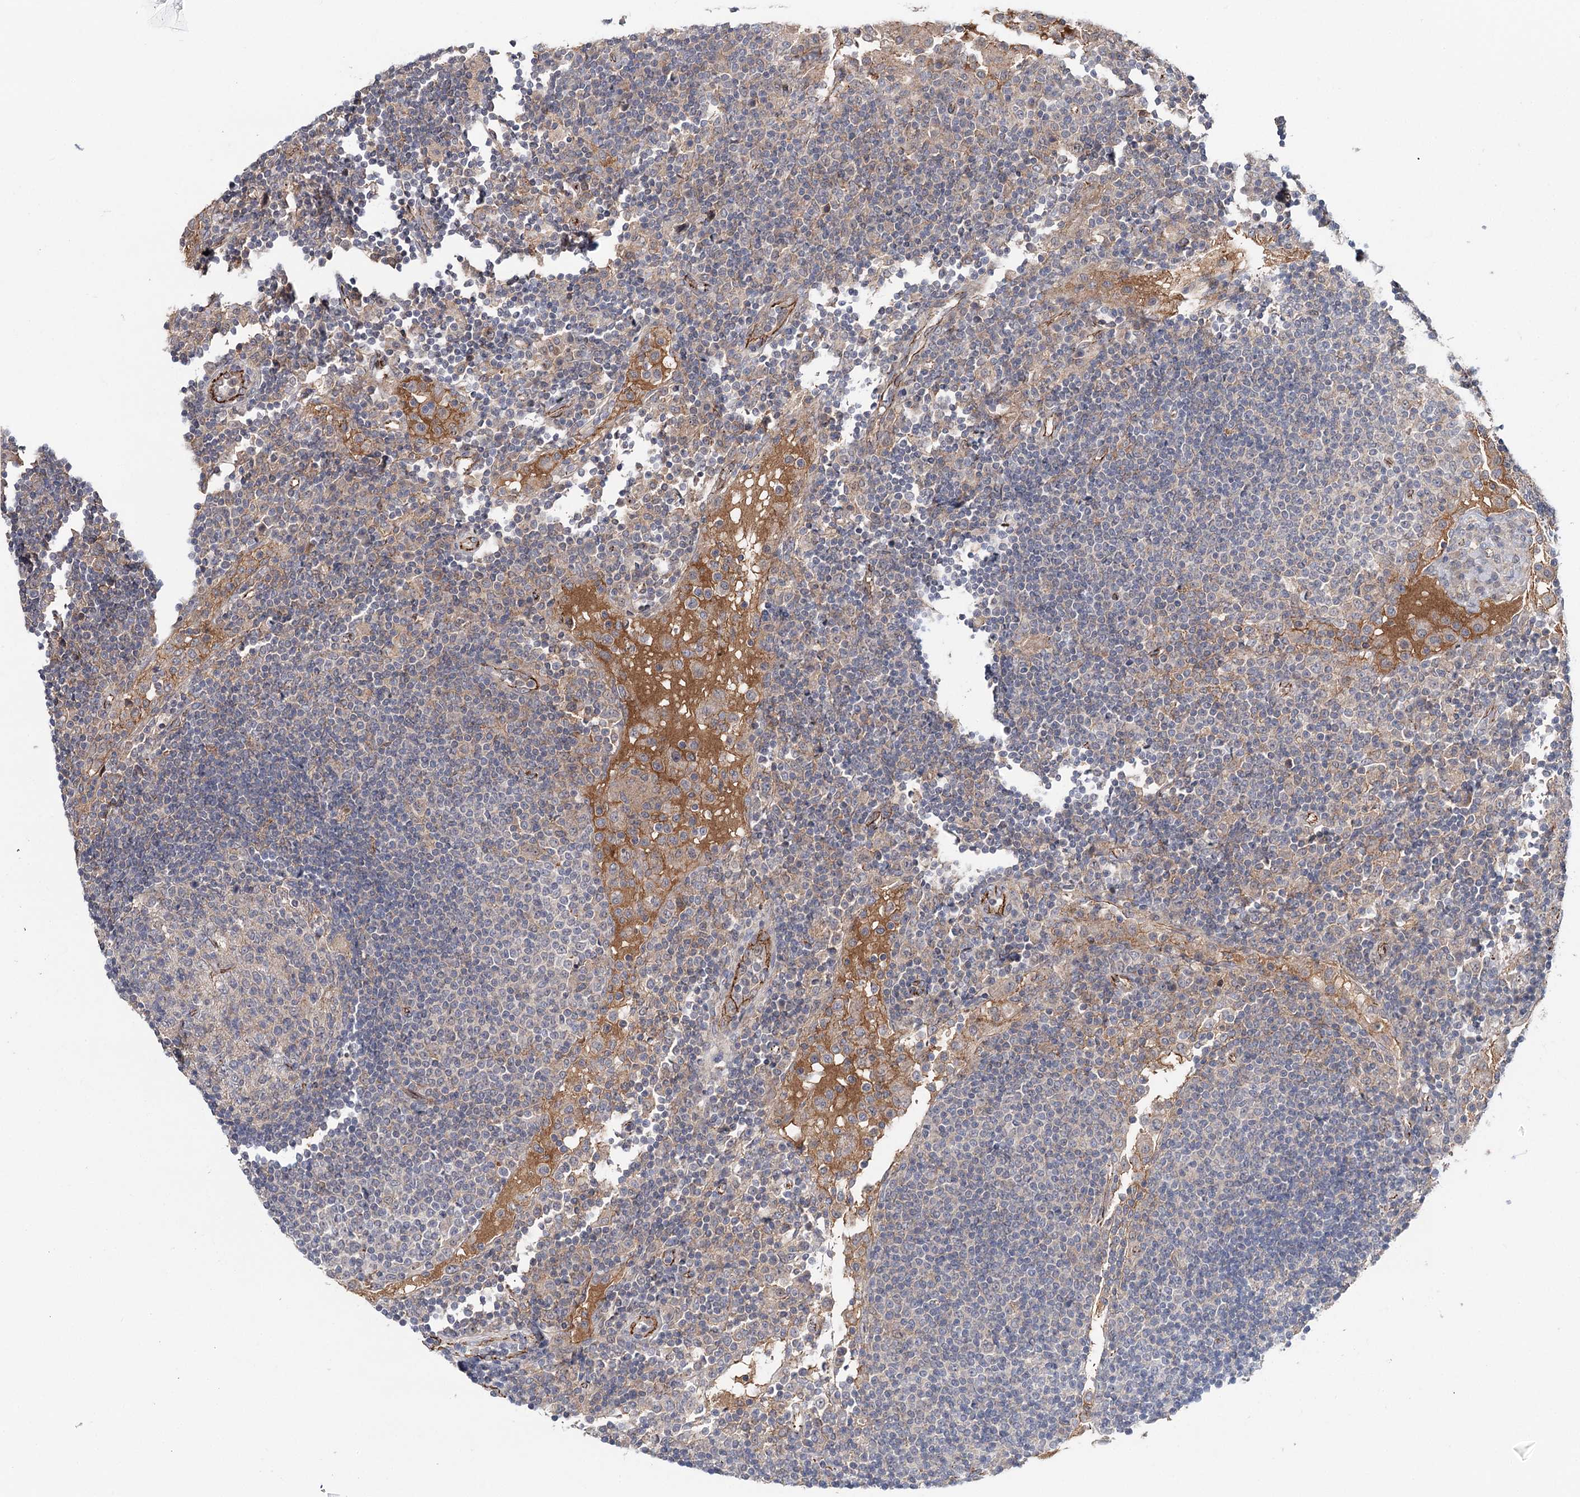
{"staining": {"intensity": "negative", "quantity": "none", "location": "none"}, "tissue": "lymph node", "cell_type": "Germinal center cells", "image_type": "normal", "snomed": [{"axis": "morphology", "description": "Normal tissue, NOS"}, {"axis": "topography", "description": "Lymph node"}], "caption": "DAB immunohistochemical staining of benign human lymph node exhibits no significant positivity in germinal center cells. (DAB (3,3'-diaminobenzidine) immunohistochemistry with hematoxylin counter stain).", "gene": "PKP4", "patient": {"sex": "female", "age": 53}}